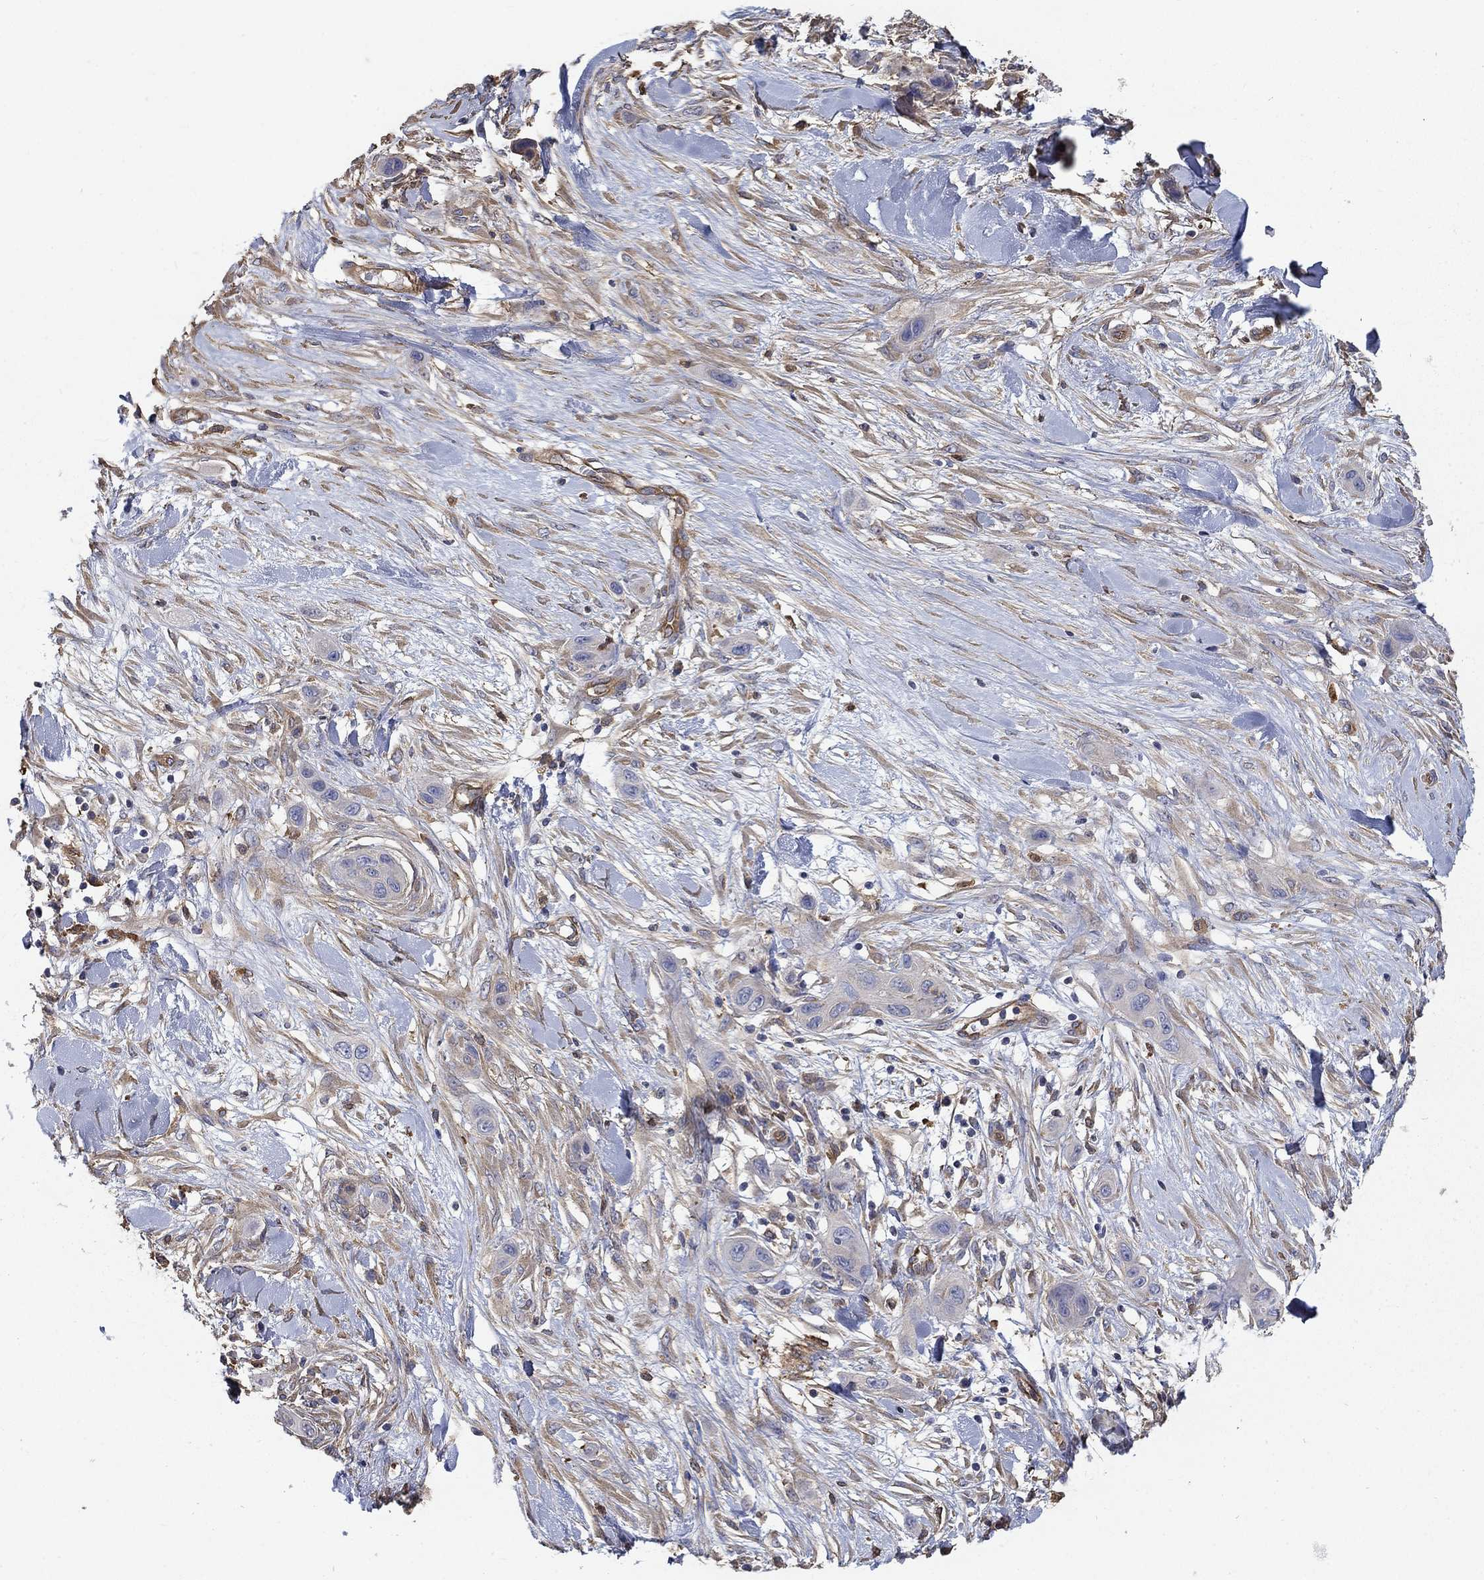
{"staining": {"intensity": "negative", "quantity": "none", "location": "none"}, "tissue": "skin cancer", "cell_type": "Tumor cells", "image_type": "cancer", "snomed": [{"axis": "morphology", "description": "Squamous cell carcinoma, NOS"}, {"axis": "topography", "description": "Skin"}], "caption": "The image reveals no significant positivity in tumor cells of squamous cell carcinoma (skin).", "gene": "DPYSL2", "patient": {"sex": "male", "age": 79}}